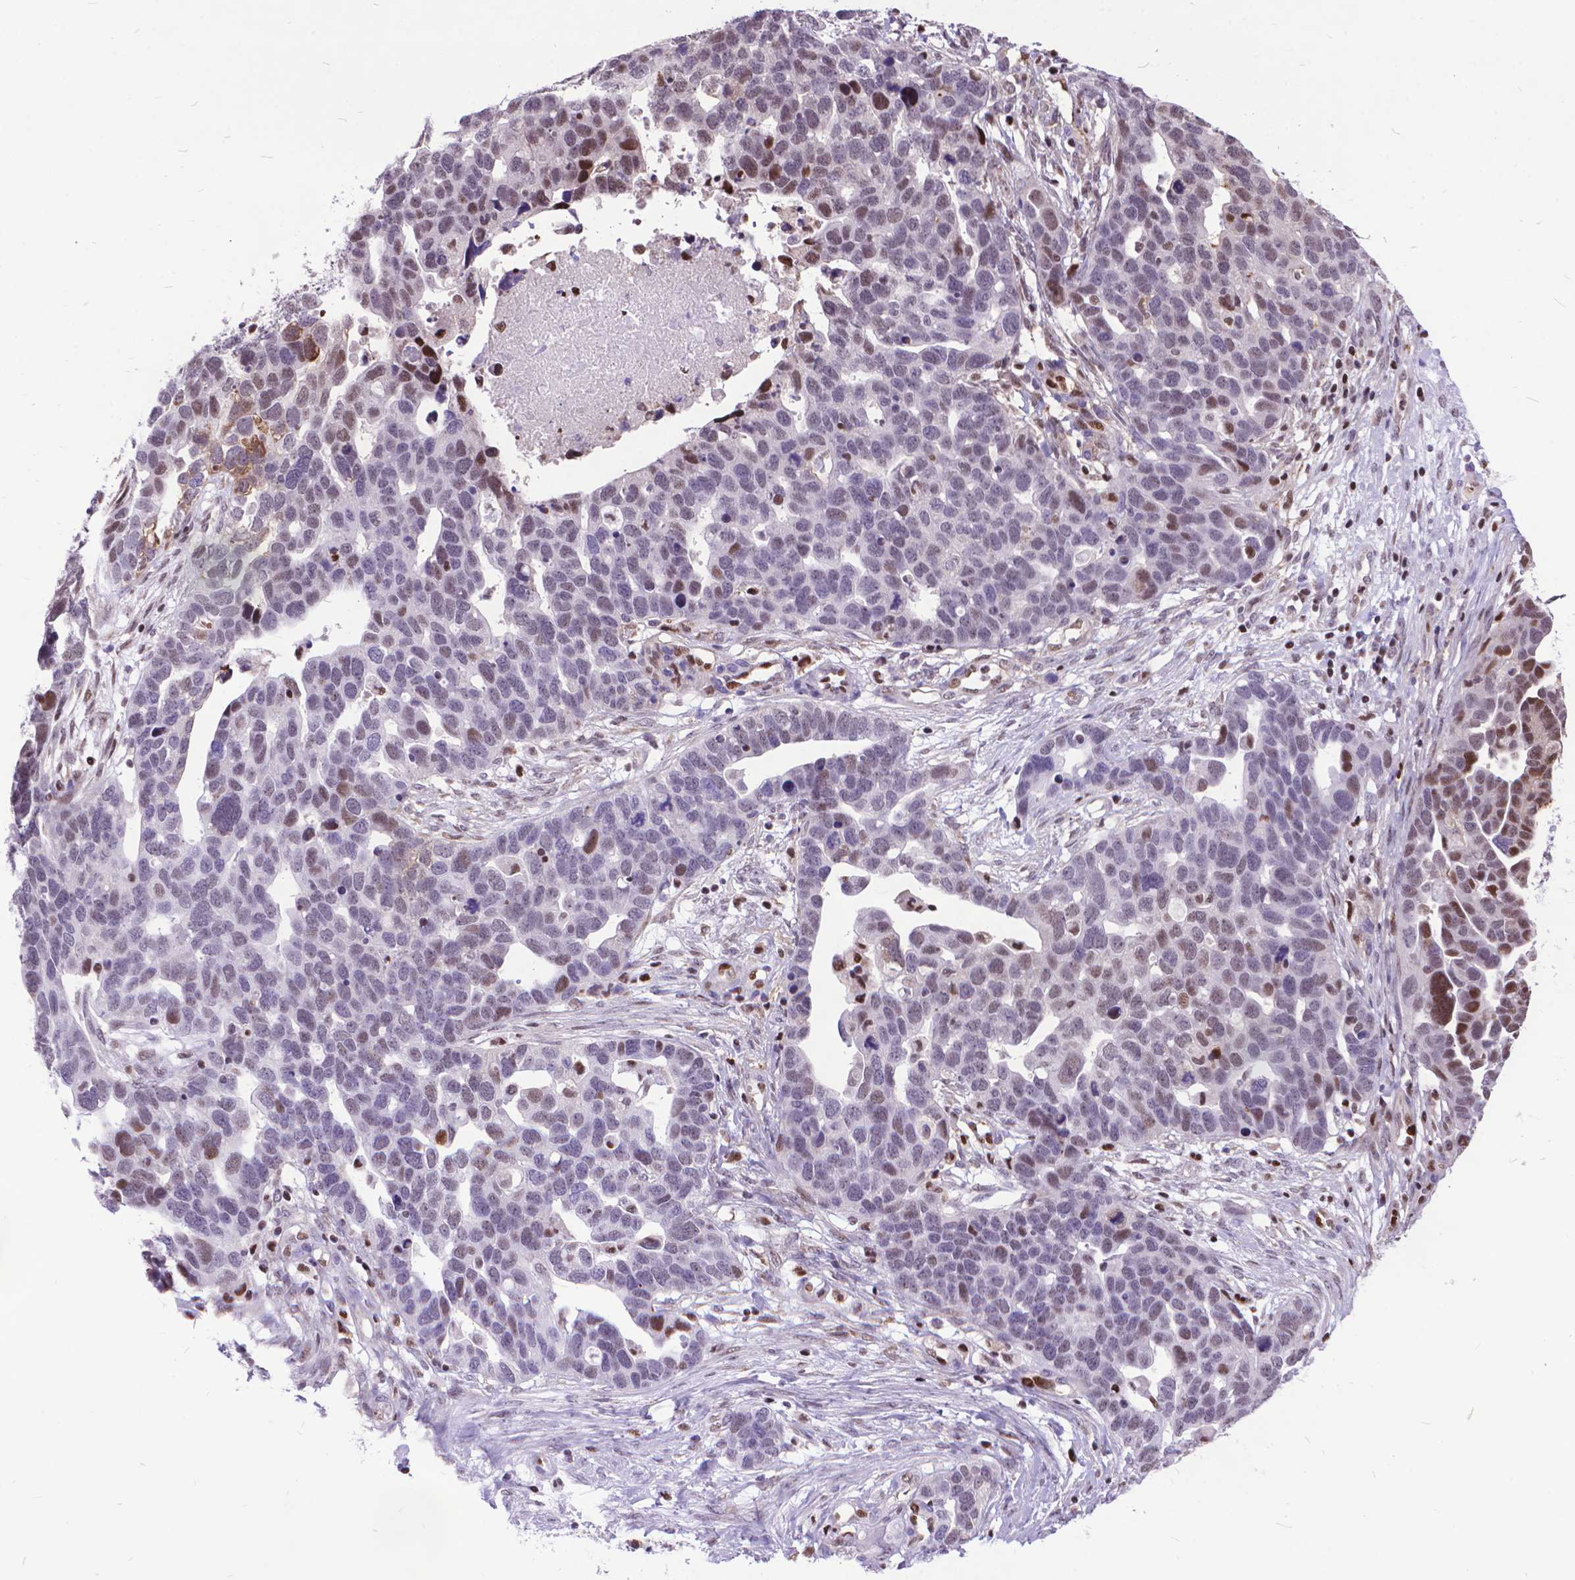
{"staining": {"intensity": "moderate", "quantity": "<25%", "location": "nuclear"}, "tissue": "ovarian cancer", "cell_type": "Tumor cells", "image_type": "cancer", "snomed": [{"axis": "morphology", "description": "Cystadenocarcinoma, serous, NOS"}, {"axis": "topography", "description": "Ovary"}], "caption": "The photomicrograph reveals staining of serous cystadenocarcinoma (ovarian), revealing moderate nuclear protein positivity (brown color) within tumor cells.", "gene": "POLE4", "patient": {"sex": "female", "age": 54}}